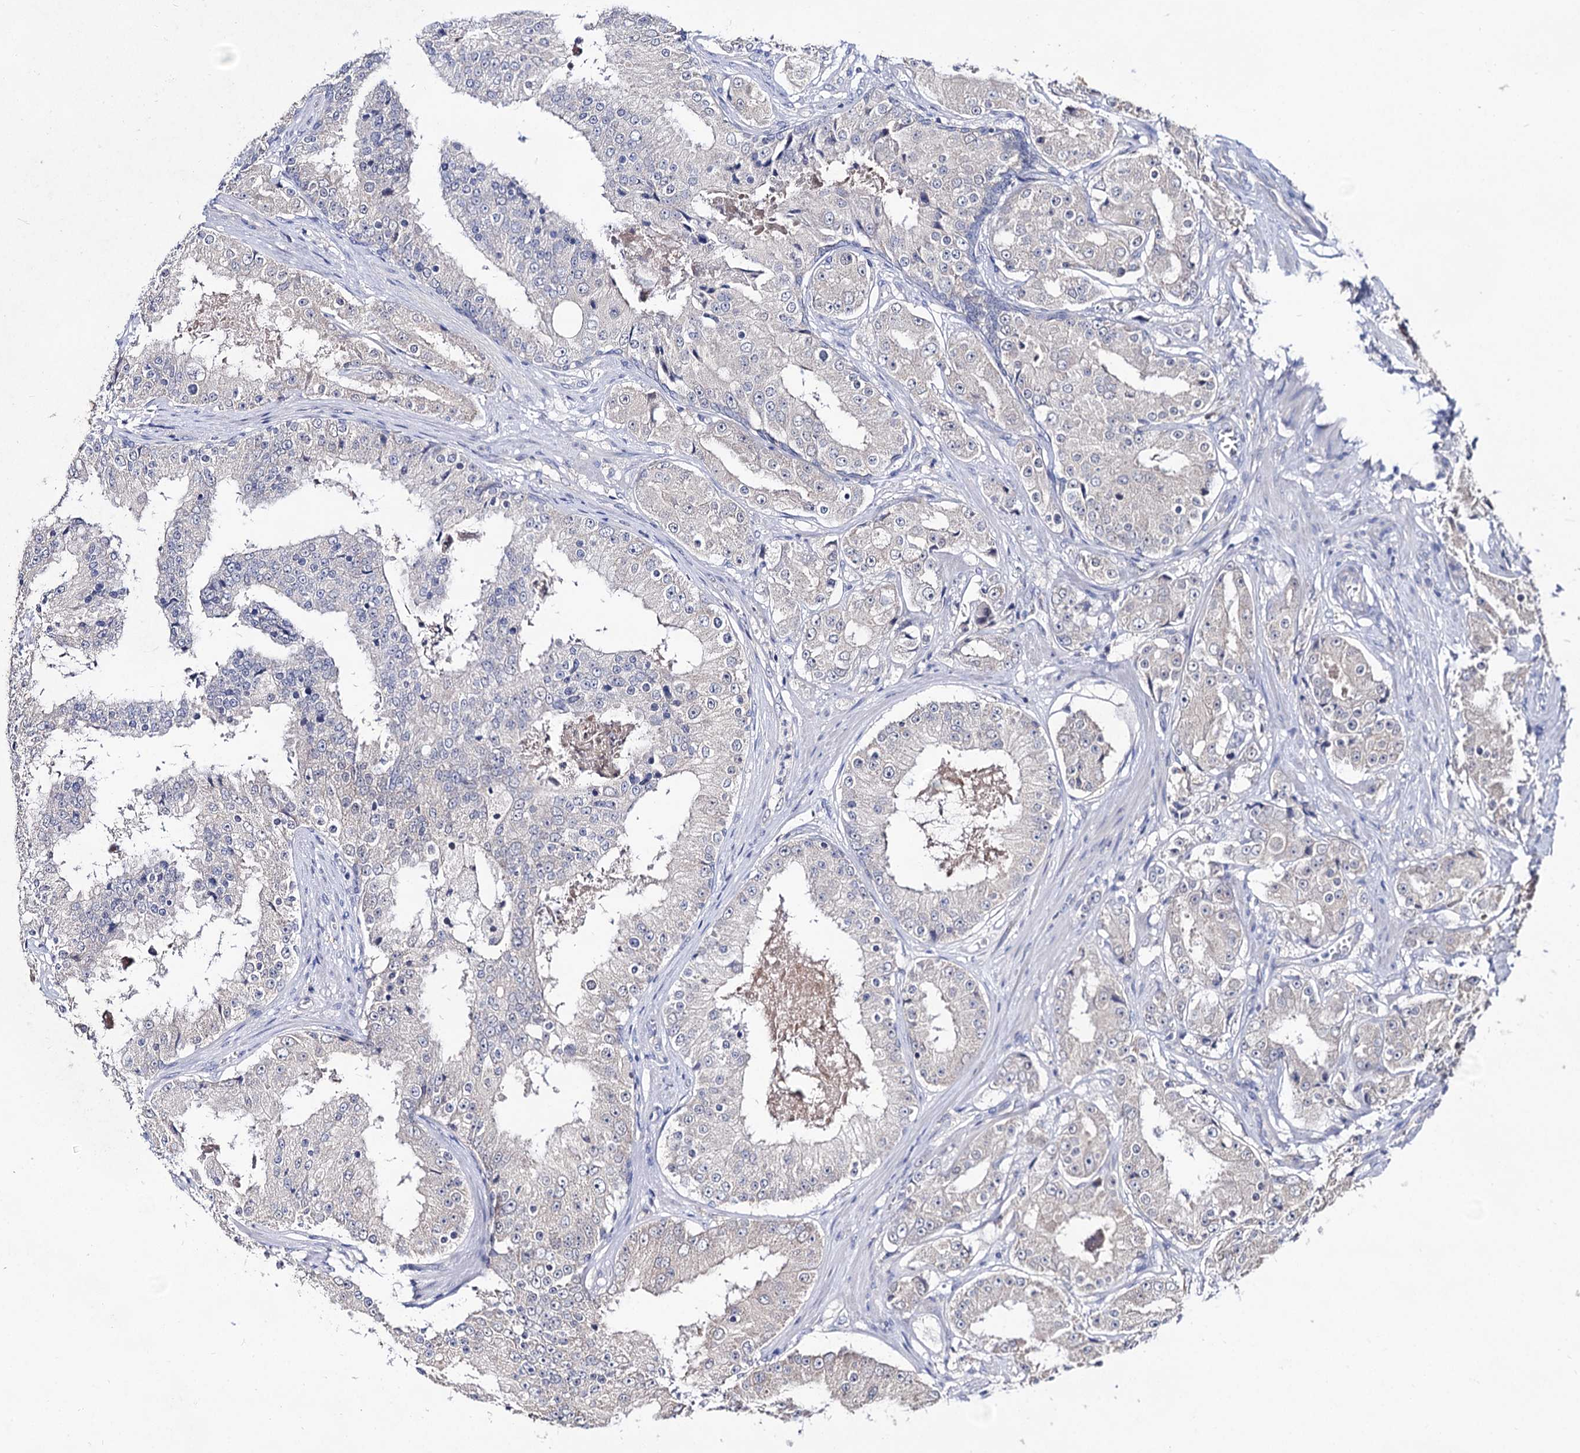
{"staining": {"intensity": "negative", "quantity": "none", "location": "none"}, "tissue": "prostate cancer", "cell_type": "Tumor cells", "image_type": "cancer", "snomed": [{"axis": "morphology", "description": "Adenocarcinoma, High grade"}, {"axis": "topography", "description": "Prostate"}], "caption": "This histopathology image is of prostate cancer (high-grade adenocarcinoma) stained with IHC to label a protein in brown with the nuclei are counter-stained blue. There is no staining in tumor cells.", "gene": "ACTR6", "patient": {"sex": "male", "age": 73}}